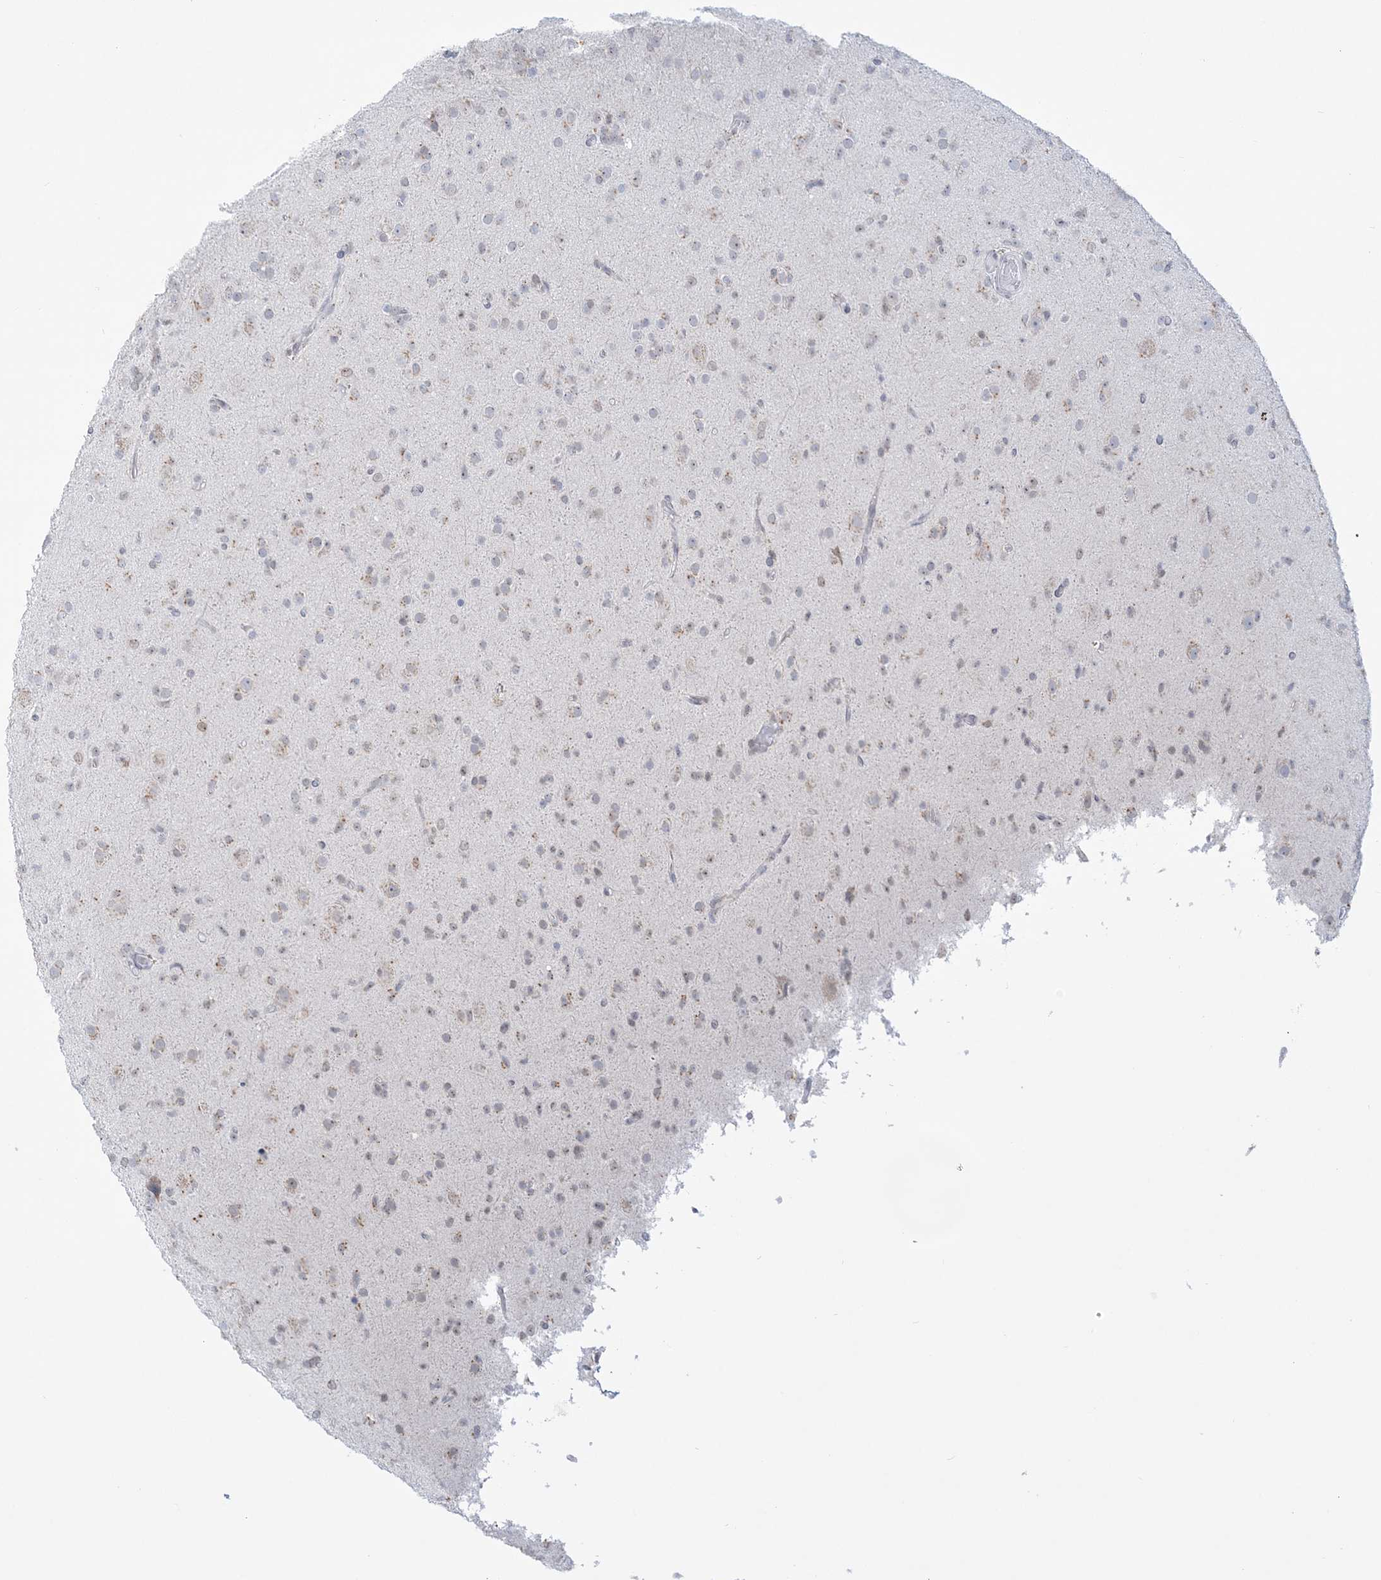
{"staining": {"intensity": "weak", "quantity": "25%-75%", "location": "cytoplasmic/membranous"}, "tissue": "glioma", "cell_type": "Tumor cells", "image_type": "cancer", "snomed": [{"axis": "morphology", "description": "Glioma, malignant, Low grade"}, {"axis": "topography", "description": "Brain"}], "caption": "Malignant glioma (low-grade) stained with immunohistochemistry demonstrates weak cytoplasmic/membranous positivity in approximately 25%-75% of tumor cells. (DAB IHC with brightfield microscopy, high magnification).", "gene": "DDX21", "patient": {"sex": "male", "age": 65}}